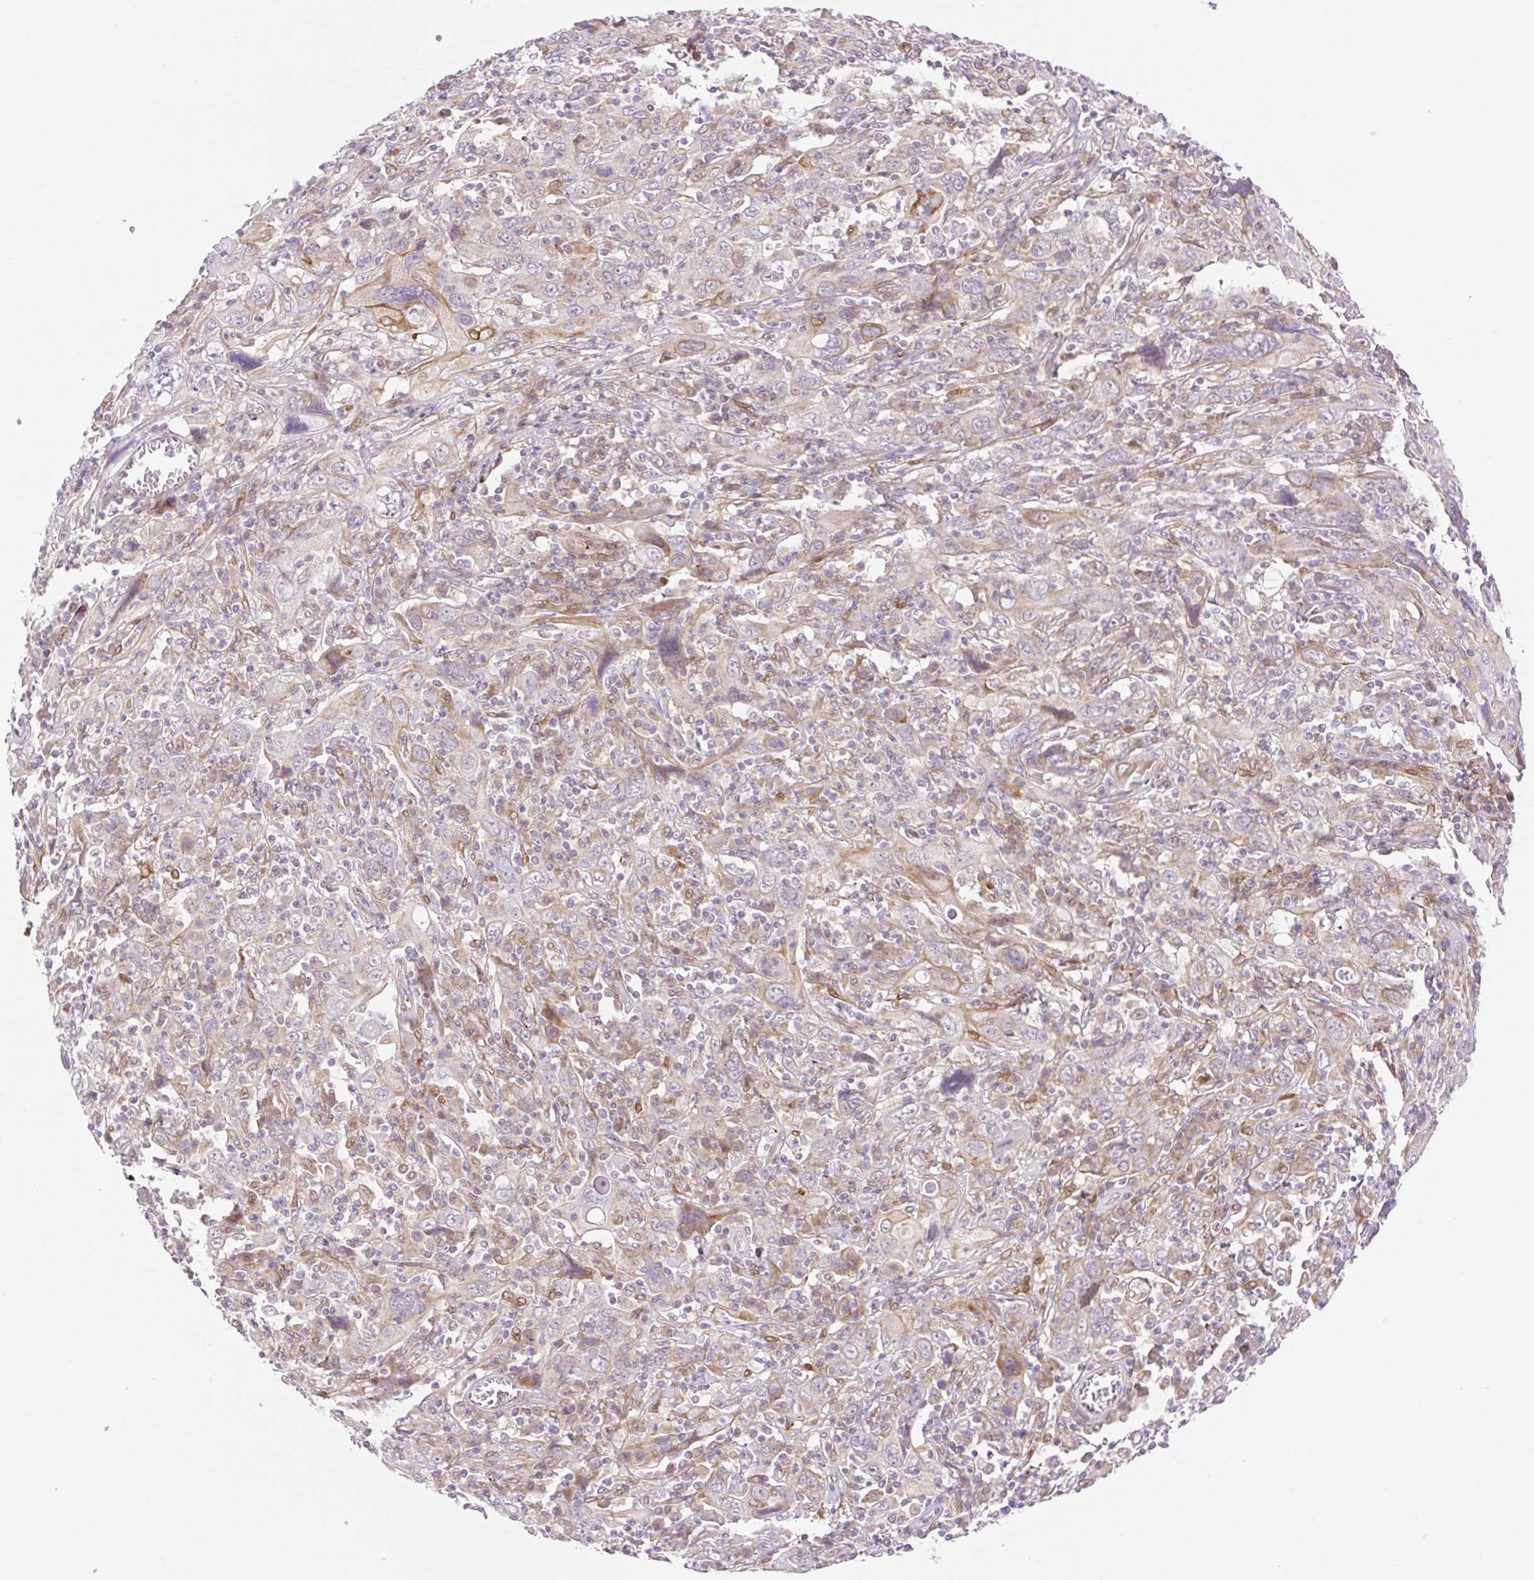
{"staining": {"intensity": "weak", "quantity": "<25%", "location": "cytoplasmic/membranous"}, "tissue": "cervical cancer", "cell_type": "Tumor cells", "image_type": "cancer", "snomed": [{"axis": "morphology", "description": "Squamous cell carcinoma, NOS"}, {"axis": "topography", "description": "Cervix"}], "caption": "Tumor cells are negative for brown protein staining in cervical squamous cell carcinoma.", "gene": "ZFP41", "patient": {"sex": "female", "age": 46}}